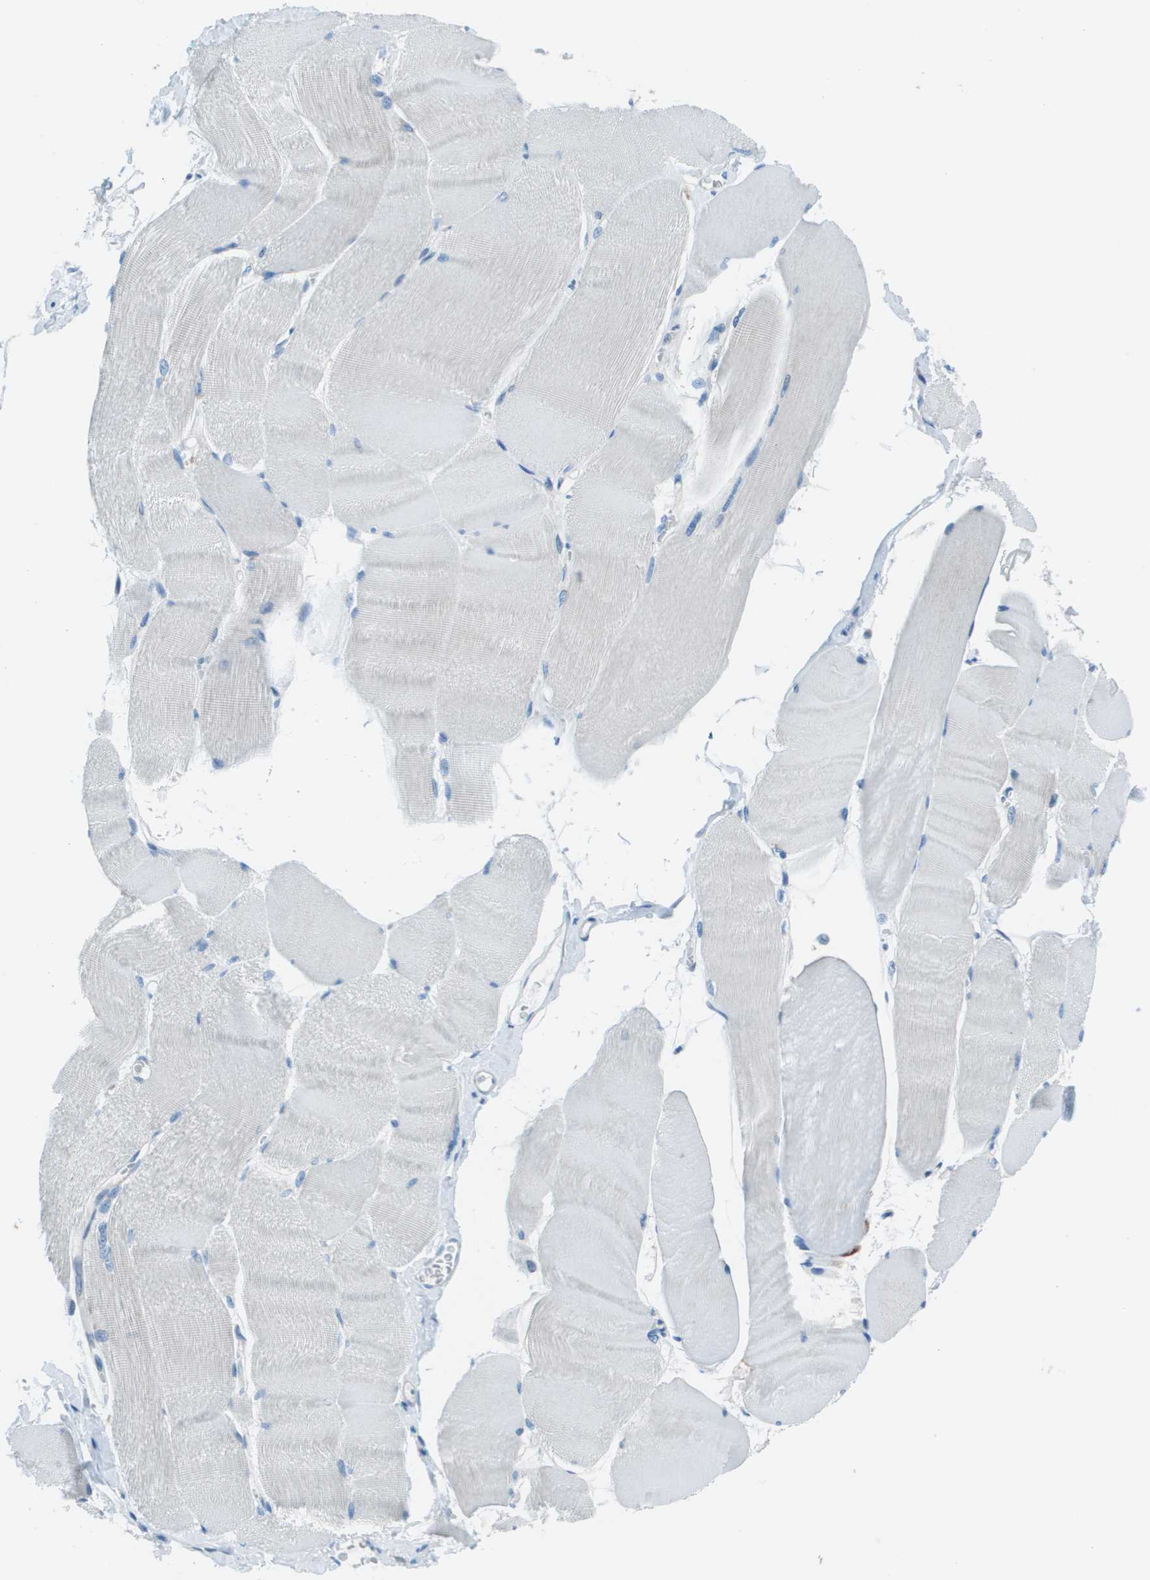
{"staining": {"intensity": "negative", "quantity": "none", "location": "none"}, "tissue": "skeletal muscle", "cell_type": "Myocytes", "image_type": "normal", "snomed": [{"axis": "morphology", "description": "Normal tissue, NOS"}, {"axis": "morphology", "description": "Squamous cell carcinoma, NOS"}, {"axis": "topography", "description": "Skeletal muscle"}], "caption": "DAB (3,3'-diaminobenzidine) immunohistochemical staining of unremarkable human skeletal muscle demonstrates no significant positivity in myocytes.", "gene": "STIP1", "patient": {"sex": "male", "age": 51}}